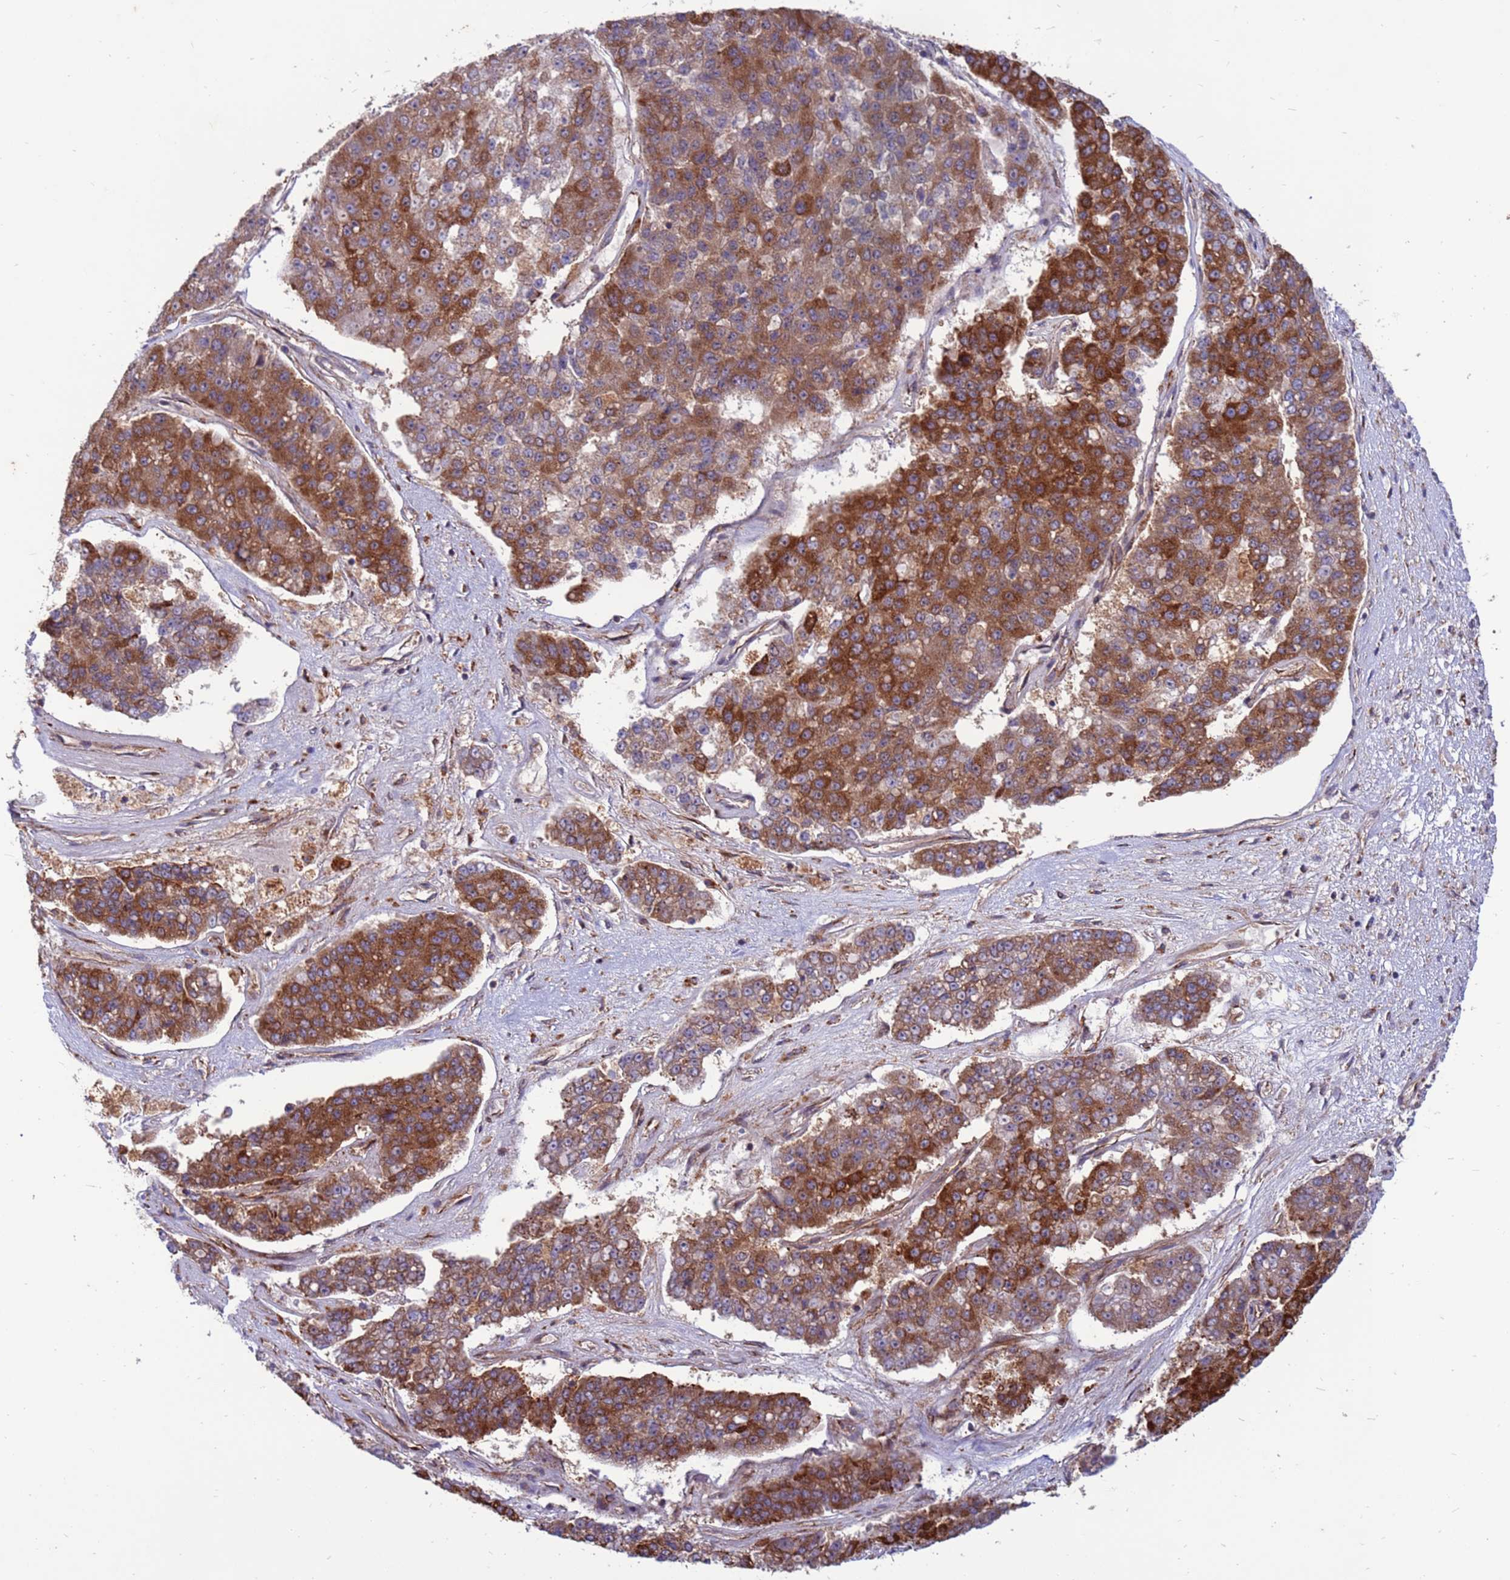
{"staining": {"intensity": "strong", "quantity": ">75%", "location": "cytoplasmic/membranous"}, "tissue": "pancreatic cancer", "cell_type": "Tumor cells", "image_type": "cancer", "snomed": [{"axis": "morphology", "description": "Adenocarcinoma, NOS"}, {"axis": "topography", "description": "Pancreas"}], "caption": "This photomicrograph demonstrates immunohistochemistry staining of human adenocarcinoma (pancreatic), with high strong cytoplasmic/membranous staining in approximately >75% of tumor cells.", "gene": "ZC3HAV1", "patient": {"sex": "male", "age": 50}}